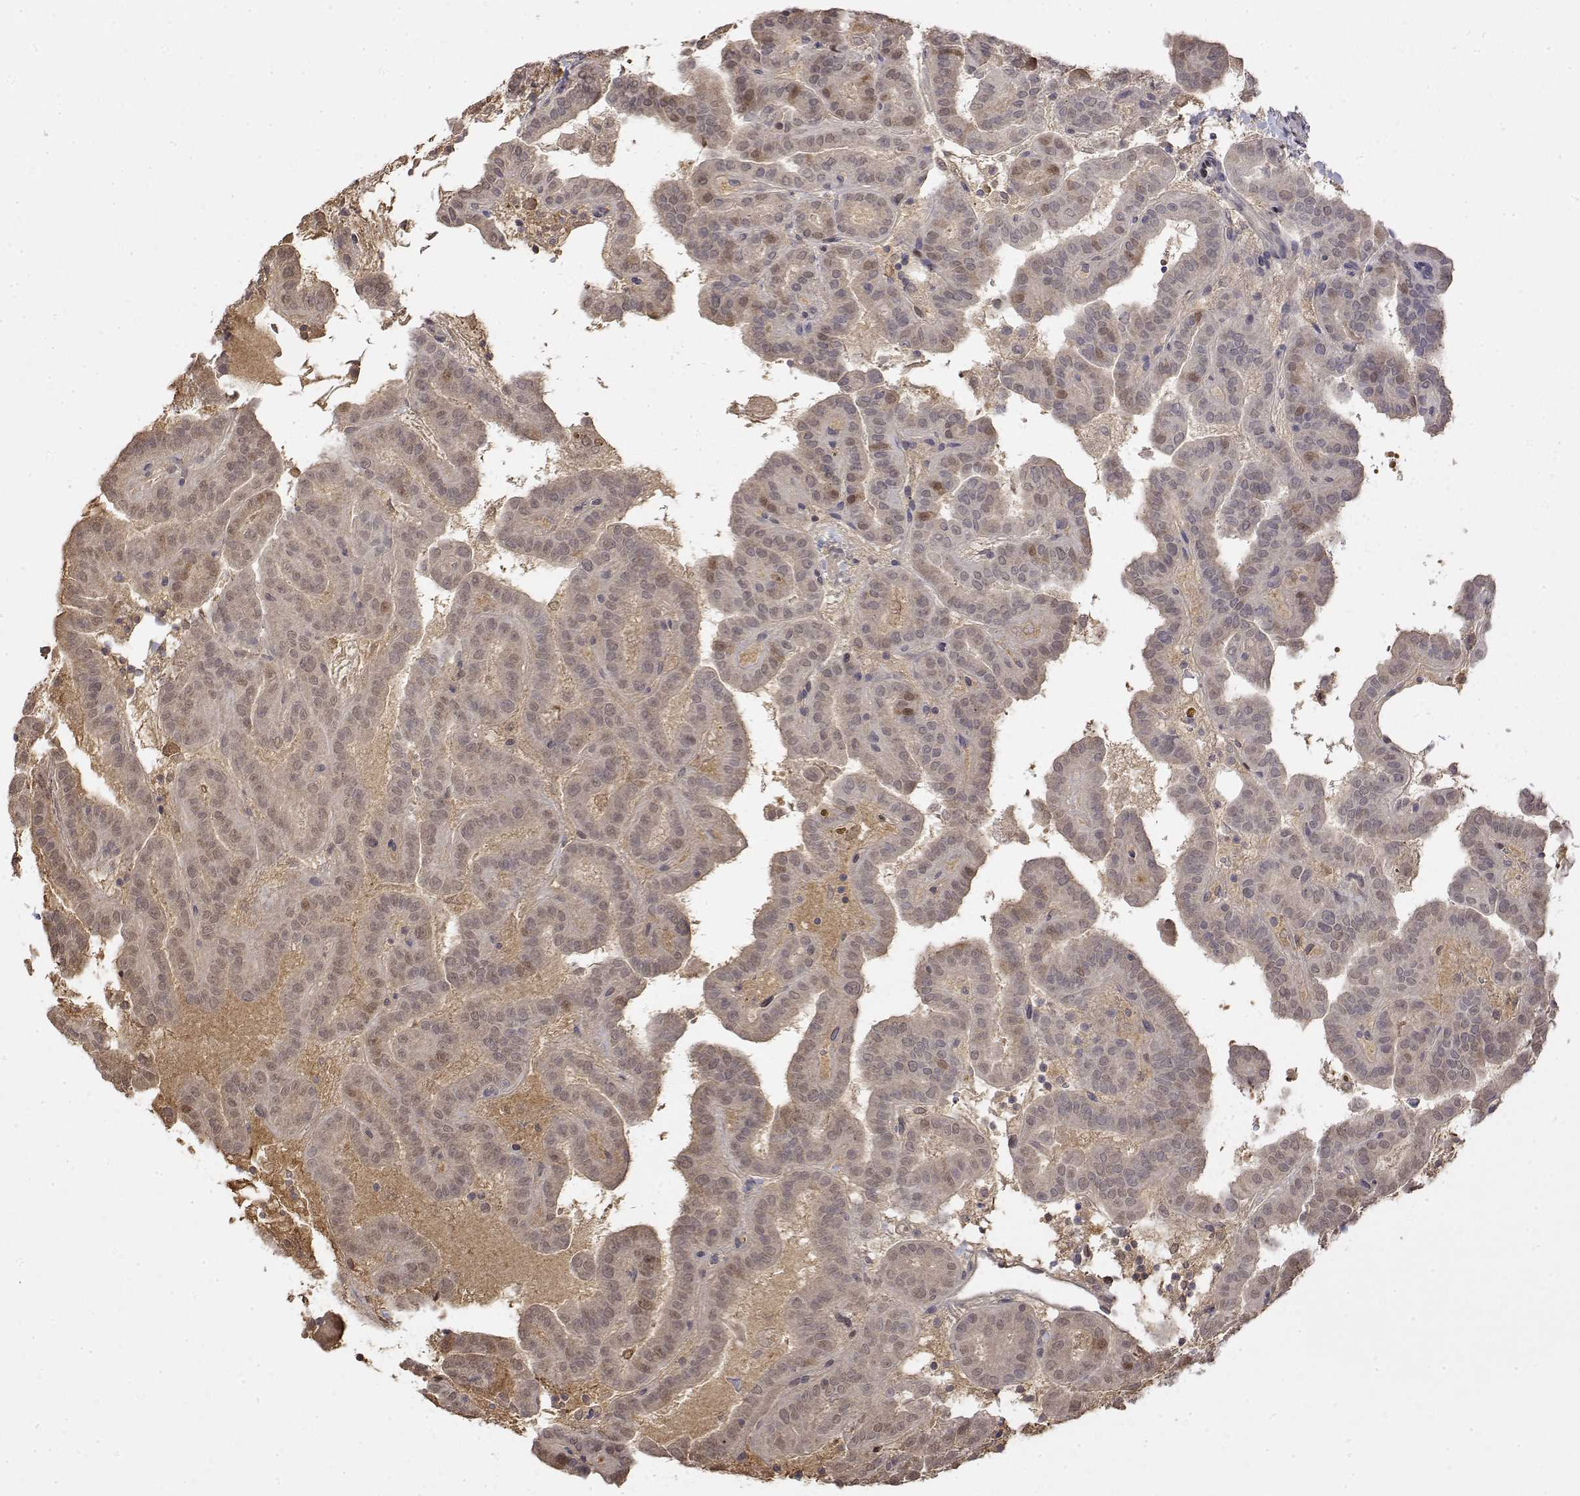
{"staining": {"intensity": "weak", "quantity": "25%-75%", "location": "nuclear"}, "tissue": "thyroid cancer", "cell_type": "Tumor cells", "image_type": "cancer", "snomed": [{"axis": "morphology", "description": "Papillary adenocarcinoma, NOS"}, {"axis": "topography", "description": "Thyroid gland"}], "caption": "Immunohistochemical staining of thyroid cancer (papillary adenocarcinoma) reveals low levels of weak nuclear protein staining in approximately 25%-75% of tumor cells. (Stains: DAB (3,3'-diaminobenzidine) in brown, nuclei in blue, Microscopy: brightfield microscopy at high magnification).", "gene": "TPI1", "patient": {"sex": "female", "age": 46}}